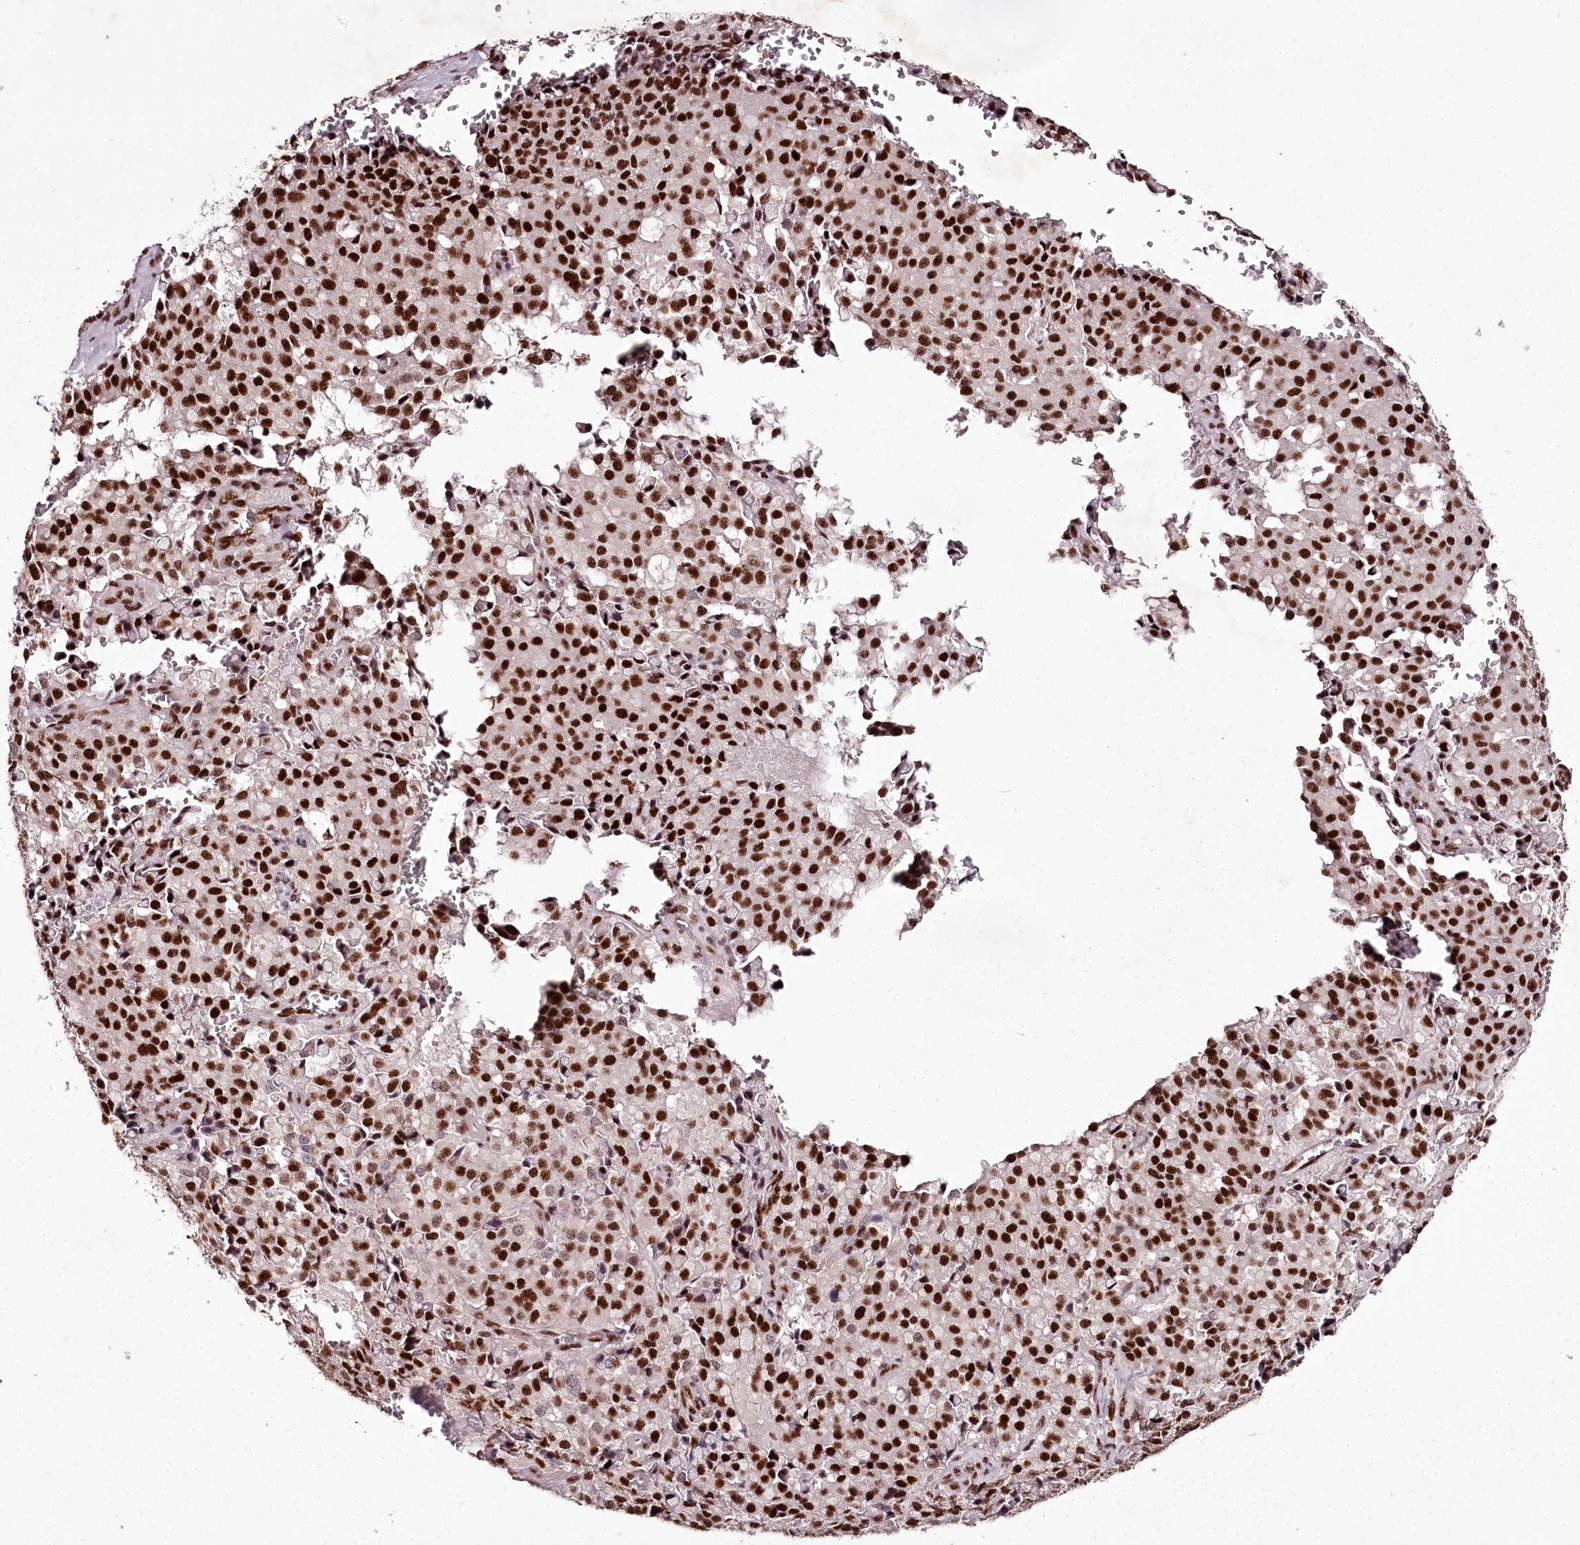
{"staining": {"intensity": "strong", "quantity": ">75%", "location": "nuclear"}, "tissue": "pancreatic cancer", "cell_type": "Tumor cells", "image_type": "cancer", "snomed": [{"axis": "morphology", "description": "Adenocarcinoma, NOS"}, {"axis": "topography", "description": "Pancreas"}], "caption": "About >75% of tumor cells in pancreatic cancer (adenocarcinoma) reveal strong nuclear protein expression as visualized by brown immunohistochemical staining.", "gene": "PSPC1", "patient": {"sex": "male", "age": 65}}